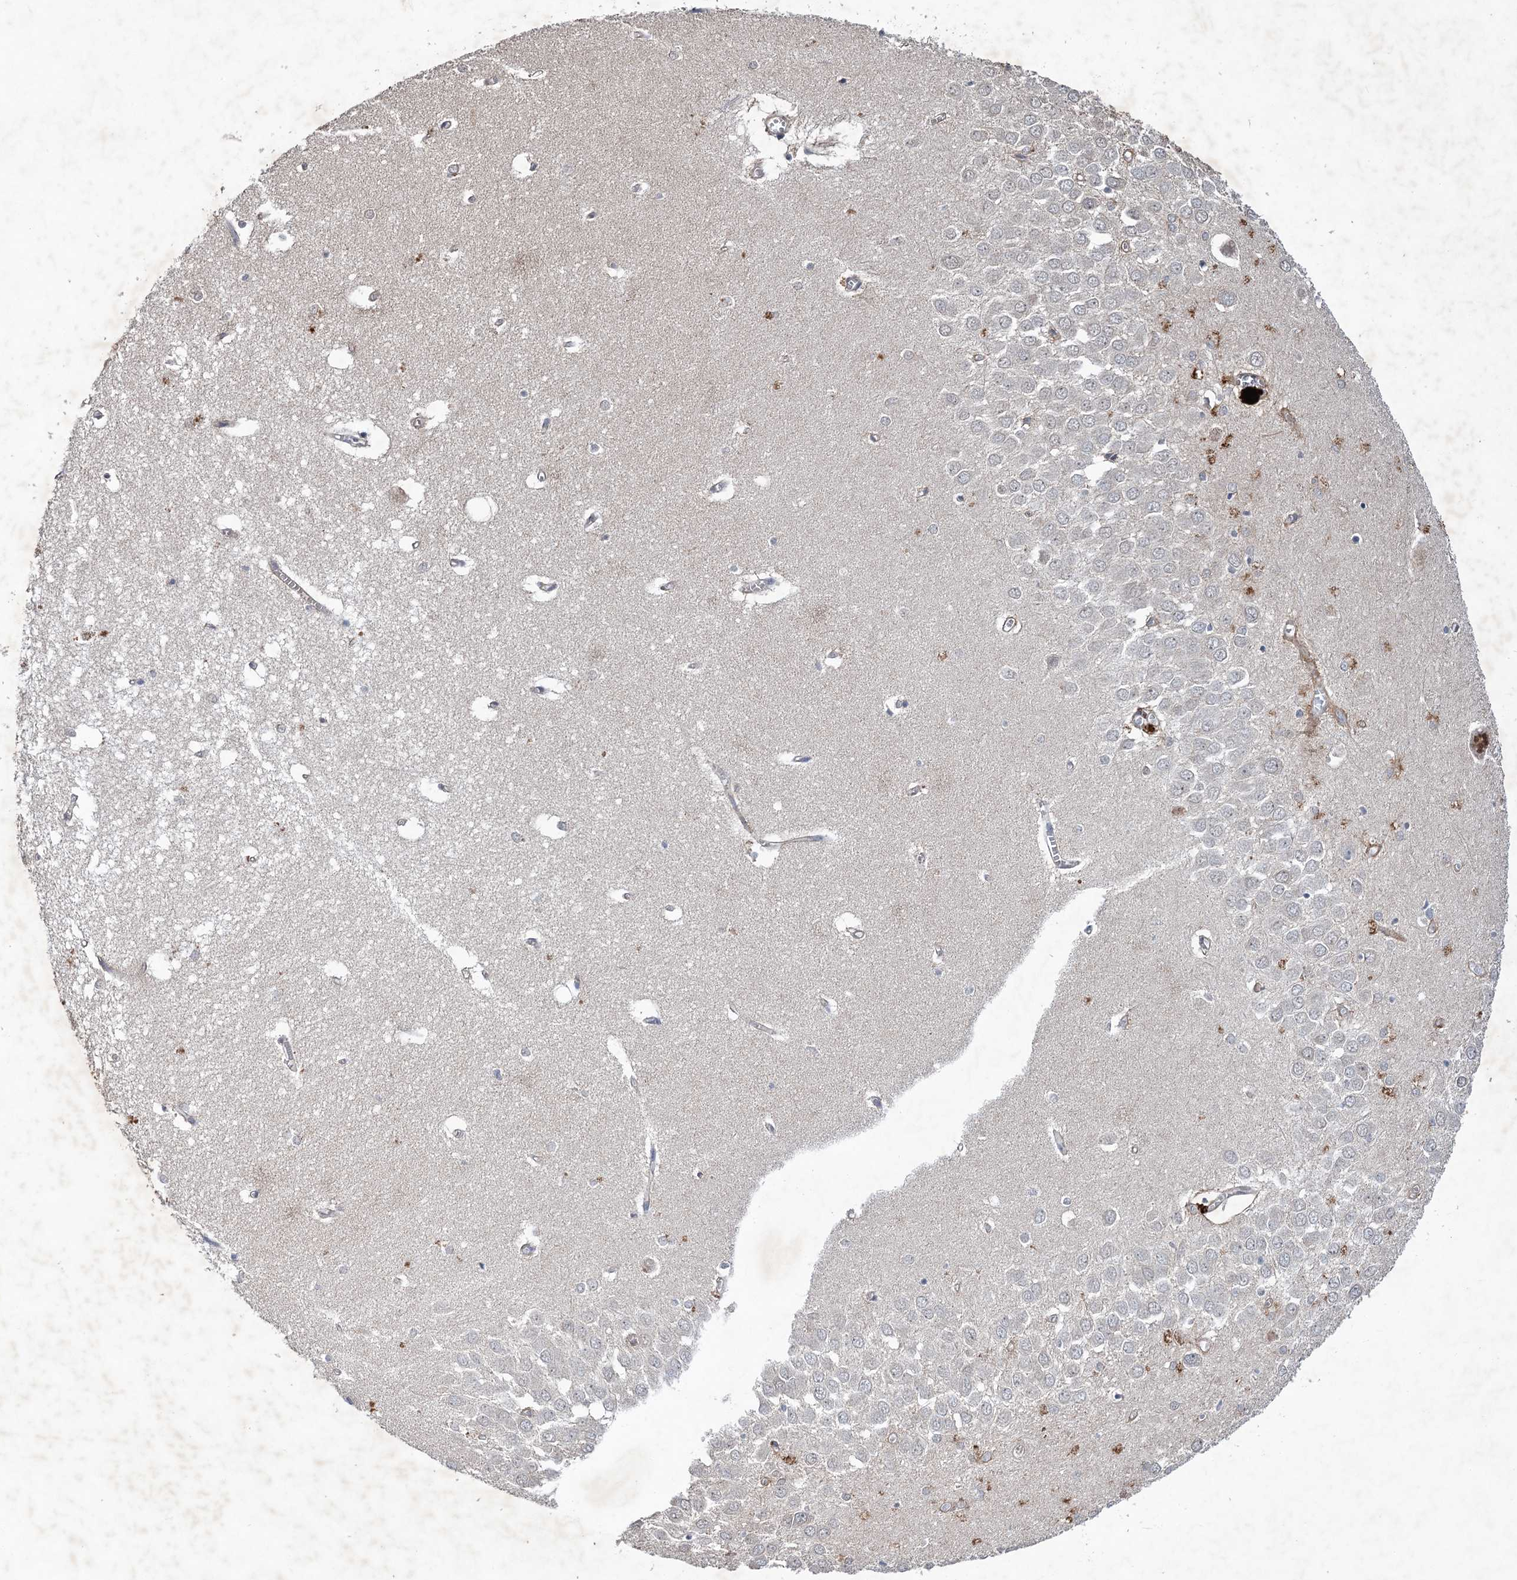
{"staining": {"intensity": "negative", "quantity": "none", "location": "none"}, "tissue": "hippocampus", "cell_type": "Glial cells", "image_type": "normal", "snomed": [{"axis": "morphology", "description": "Normal tissue, NOS"}, {"axis": "topography", "description": "Hippocampus"}], "caption": "IHC photomicrograph of unremarkable hippocampus stained for a protein (brown), which demonstrates no expression in glial cells. (DAB IHC visualized using brightfield microscopy, high magnification).", "gene": "NUDT22", "patient": {"sex": "male", "age": 70}}